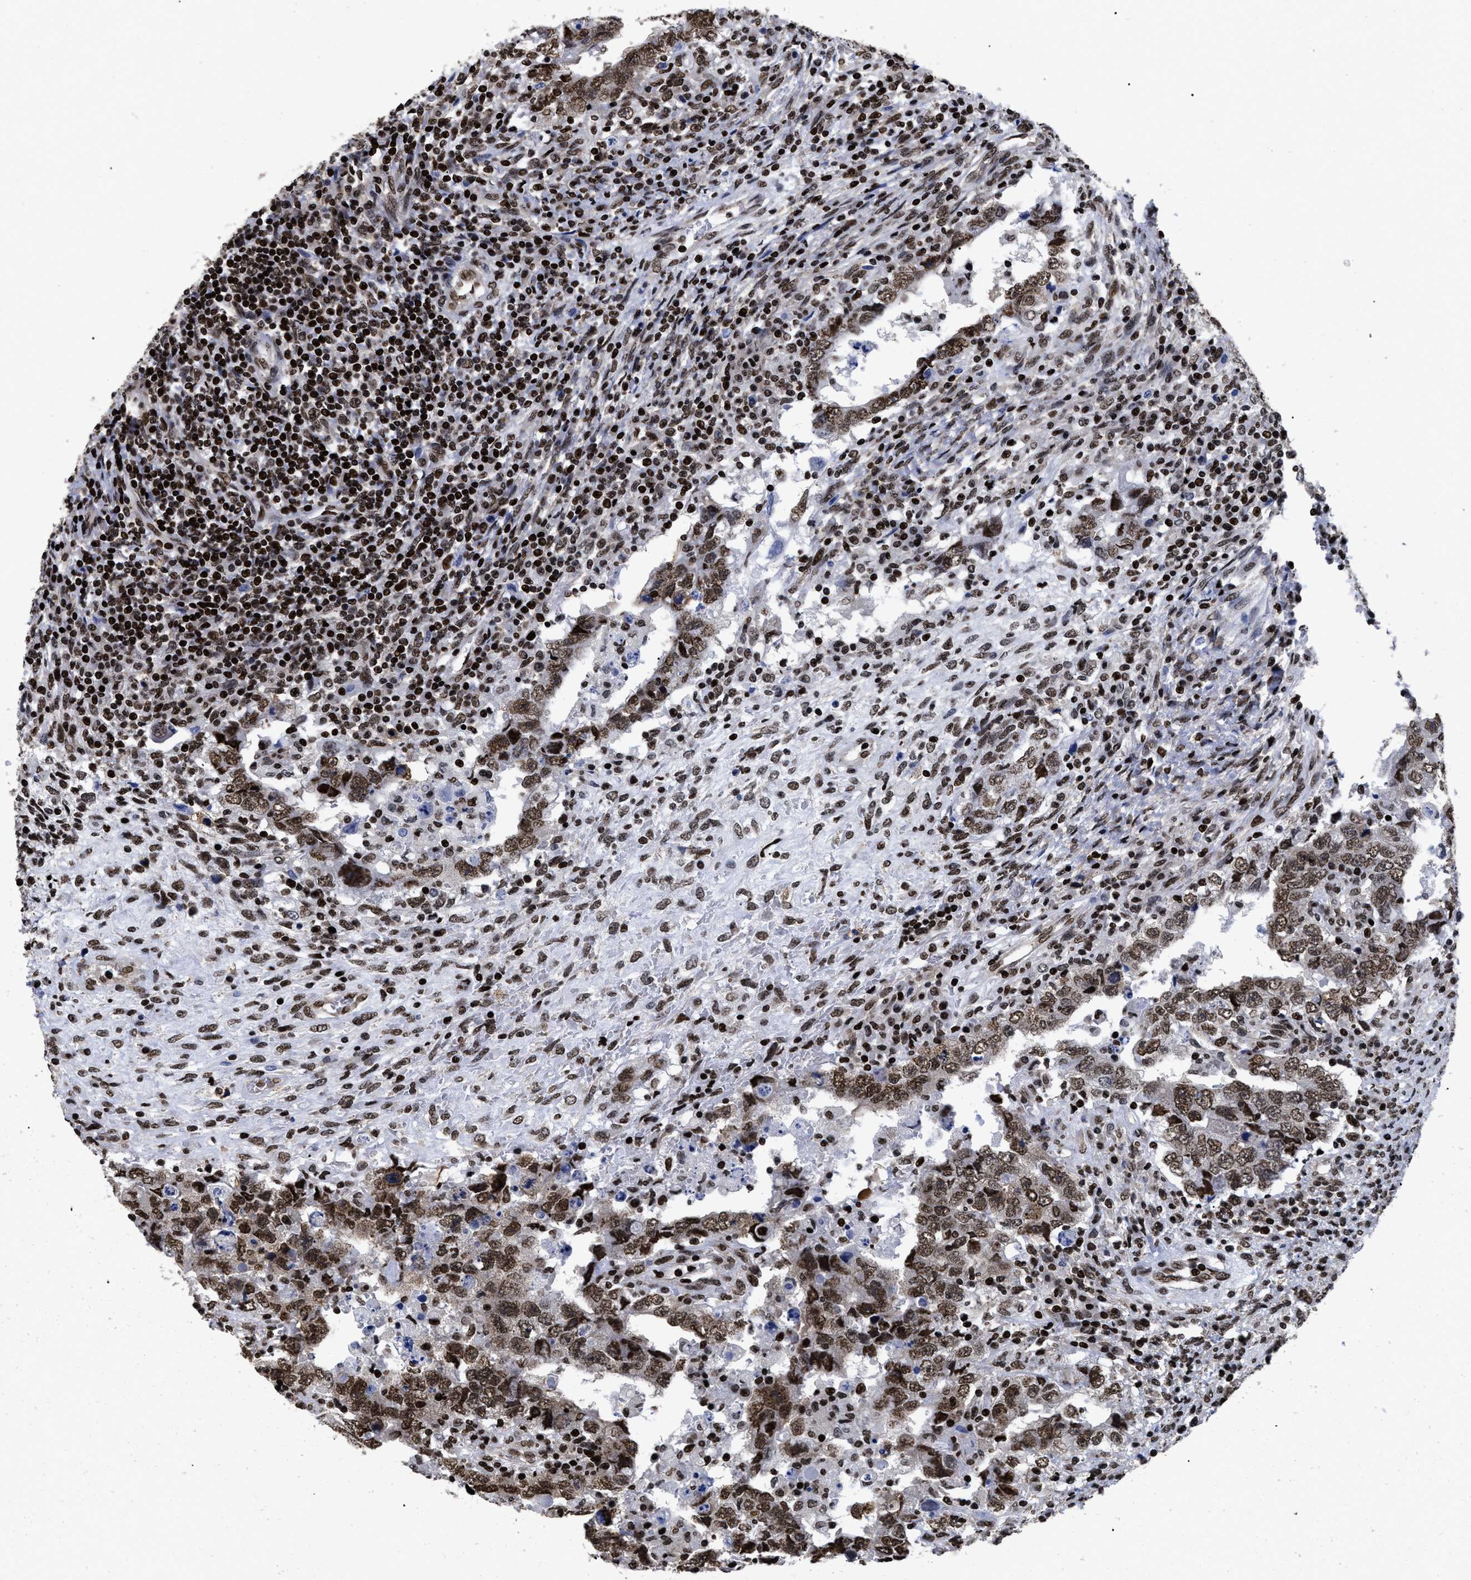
{"staining": {"intensity": "strong", "quantity": ">75%", "location": "nuclear"}, "tissue": "testis cancer", "cell_type": "Tumor cells", "image_type": "cancer", "snomed": [{"axis": "morphology", "description": "Carcinoma, Embryonal, NOS"}, {"axis": "topography", "description": "Testis"}], "caption": "Testis embryonal carcinoma tissue exhibits strong nuclear positivity in approximately >75% of tumor cells, visualized by immunohistochemistry. (DAB (3,3'-diaminobenzidine) = brown stain, brightfield microscopy at high magnification).", "gene": "CALHM3", "patient": {"sex": "male", "age": 26}}